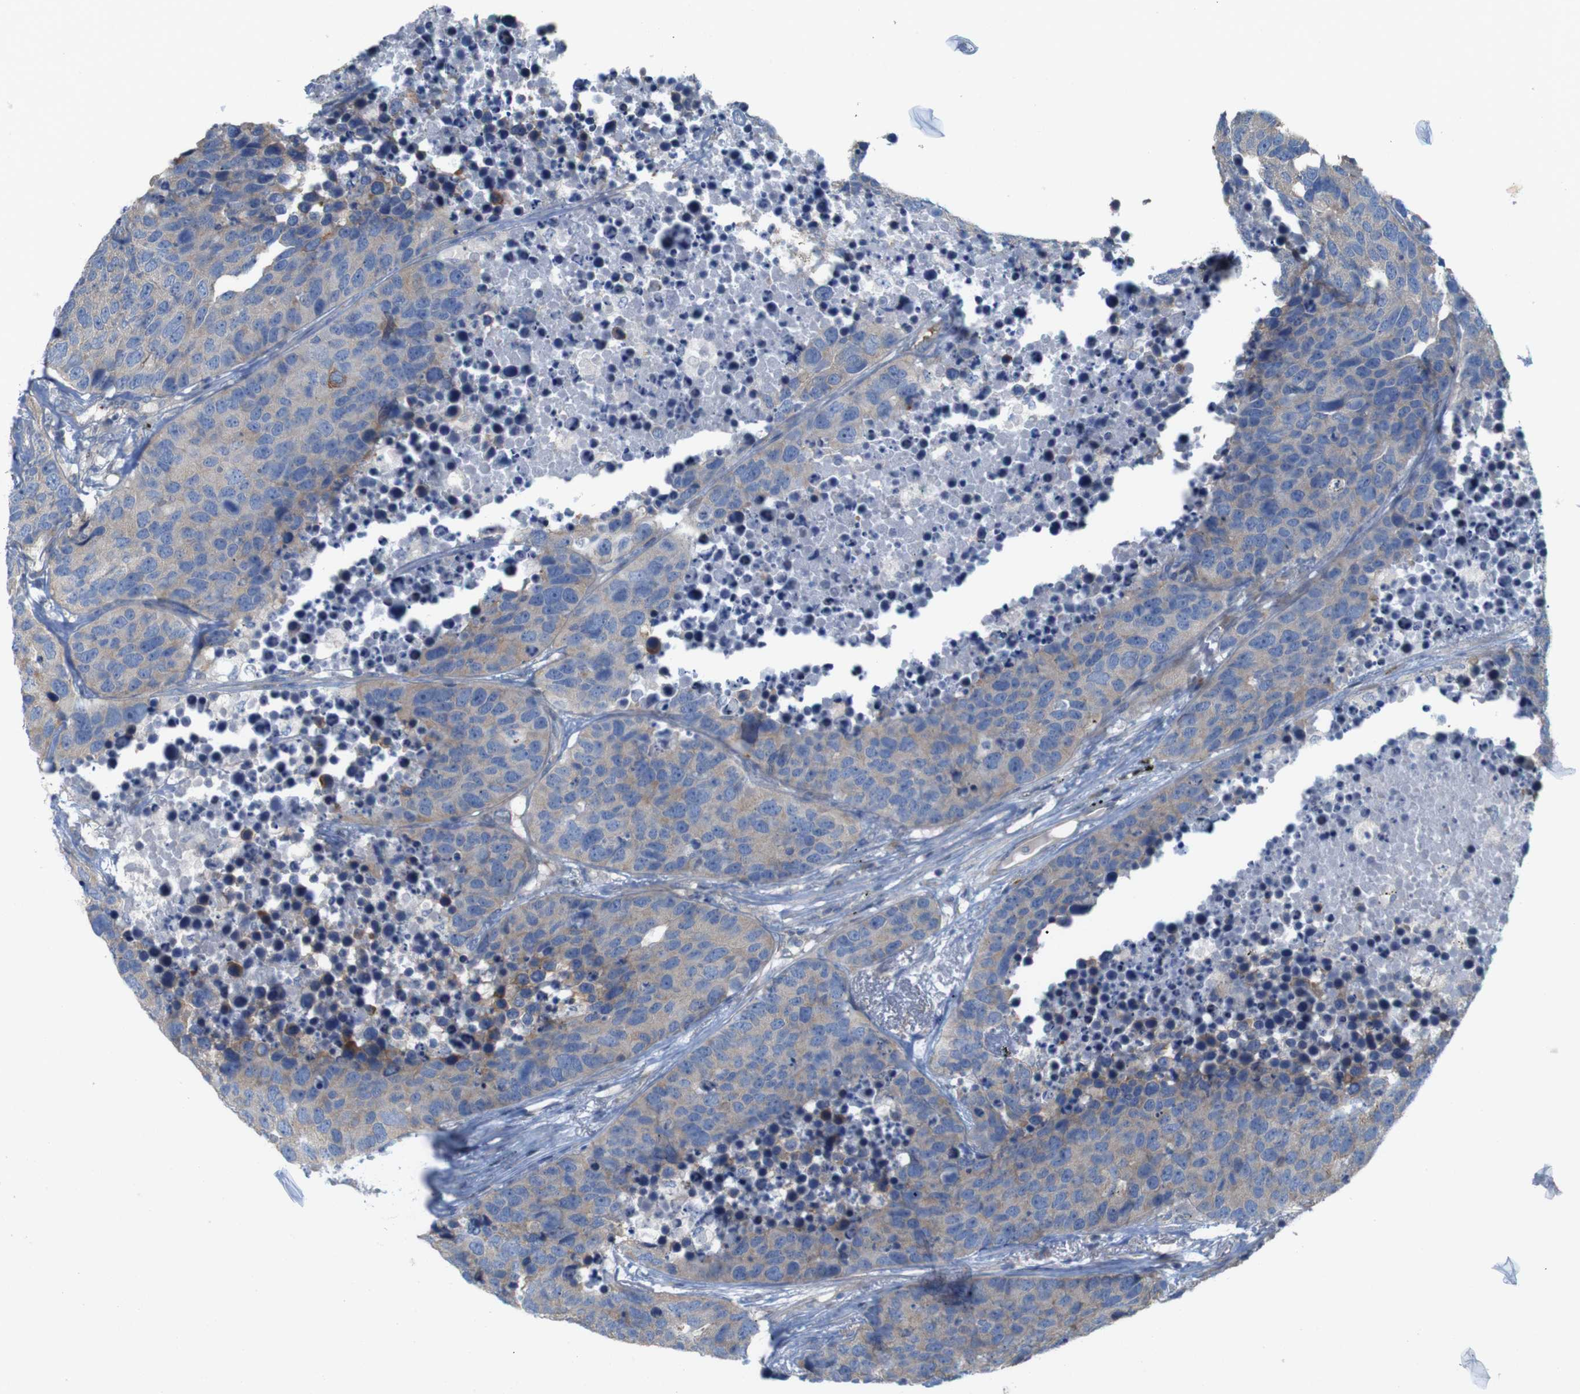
{"staining": {"intensity": "negative", "quantity": "none", "location": "none"}, "tissue": "carcinoid", "cell_type": "Tumor cells", "image_type": "cancer", "snomed": [{"axis": "morphology", "description": "Carcinoid, malignant, NOS"}, {"axis": "topography", "description": "Lung"}], "caption": "Tumor cells show no significant positivity in malignant carcinoid. (DAB (3,3'-diaminobenzidine) IHC with hematoxylin counter stain).", "gene": "MYEOV", "patient": {"sex": "male", "age": 60}}